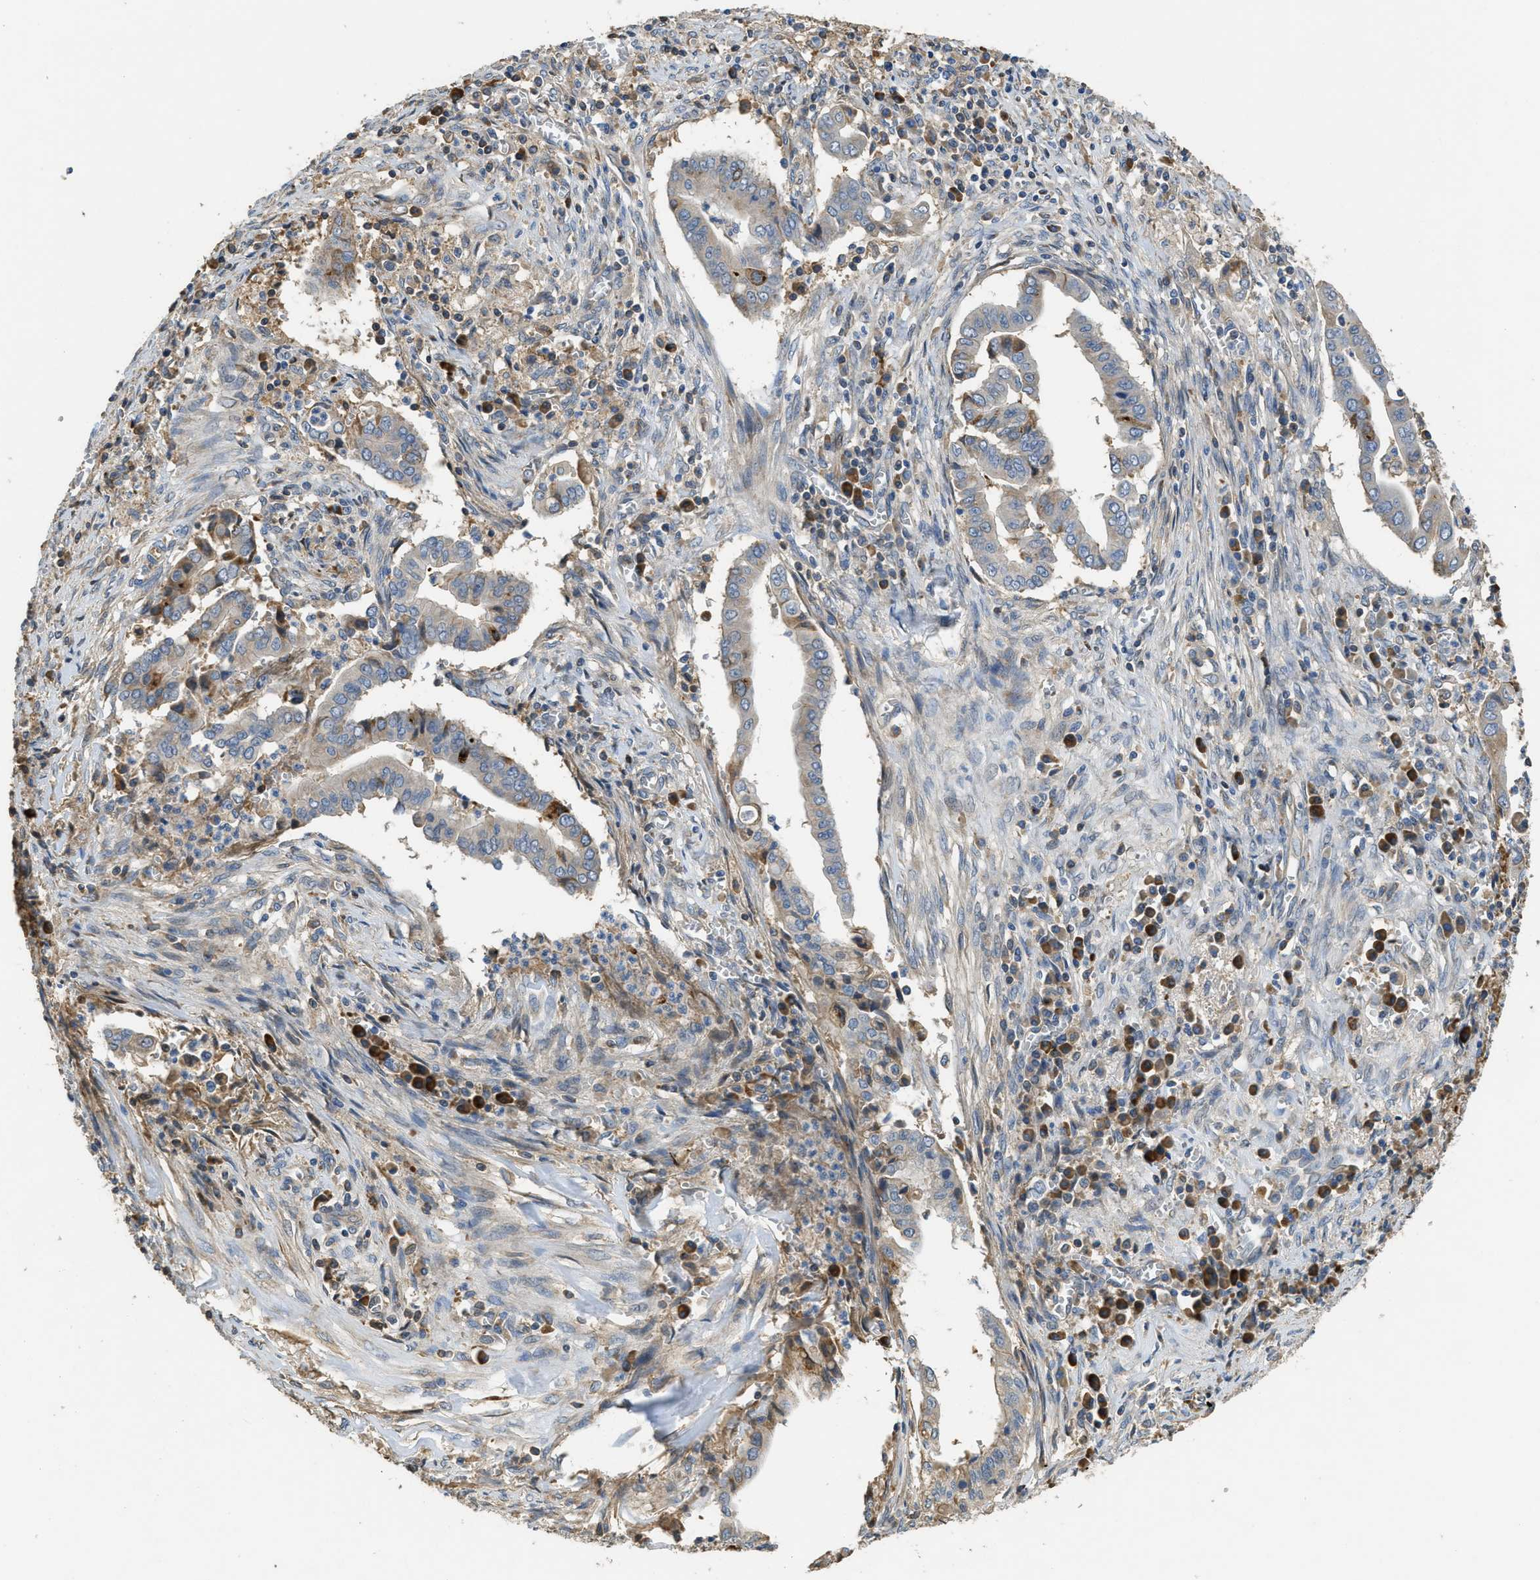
{"staining": {"intensity": "moderate", "quantity": "<25%", "location": "cytoplasmic/membranous"}, "tissue": "cervical cancer", "cell_type": "Tumor cells", "image_type": "cancer", "snomed": [{"axis": "morphology", "description": "Adenocarcinoma, NOS"}, {"axis": "topography", "description": "Cervix"}], "caption": "Adenocarcinoma (cervical) stained with a brown dye displays moderate cytoplasmic/membranous positive expression in approximately <25% of tumor cells.", "gene": "RIPK2", "patient": {"sex": "female", "age": 44}}